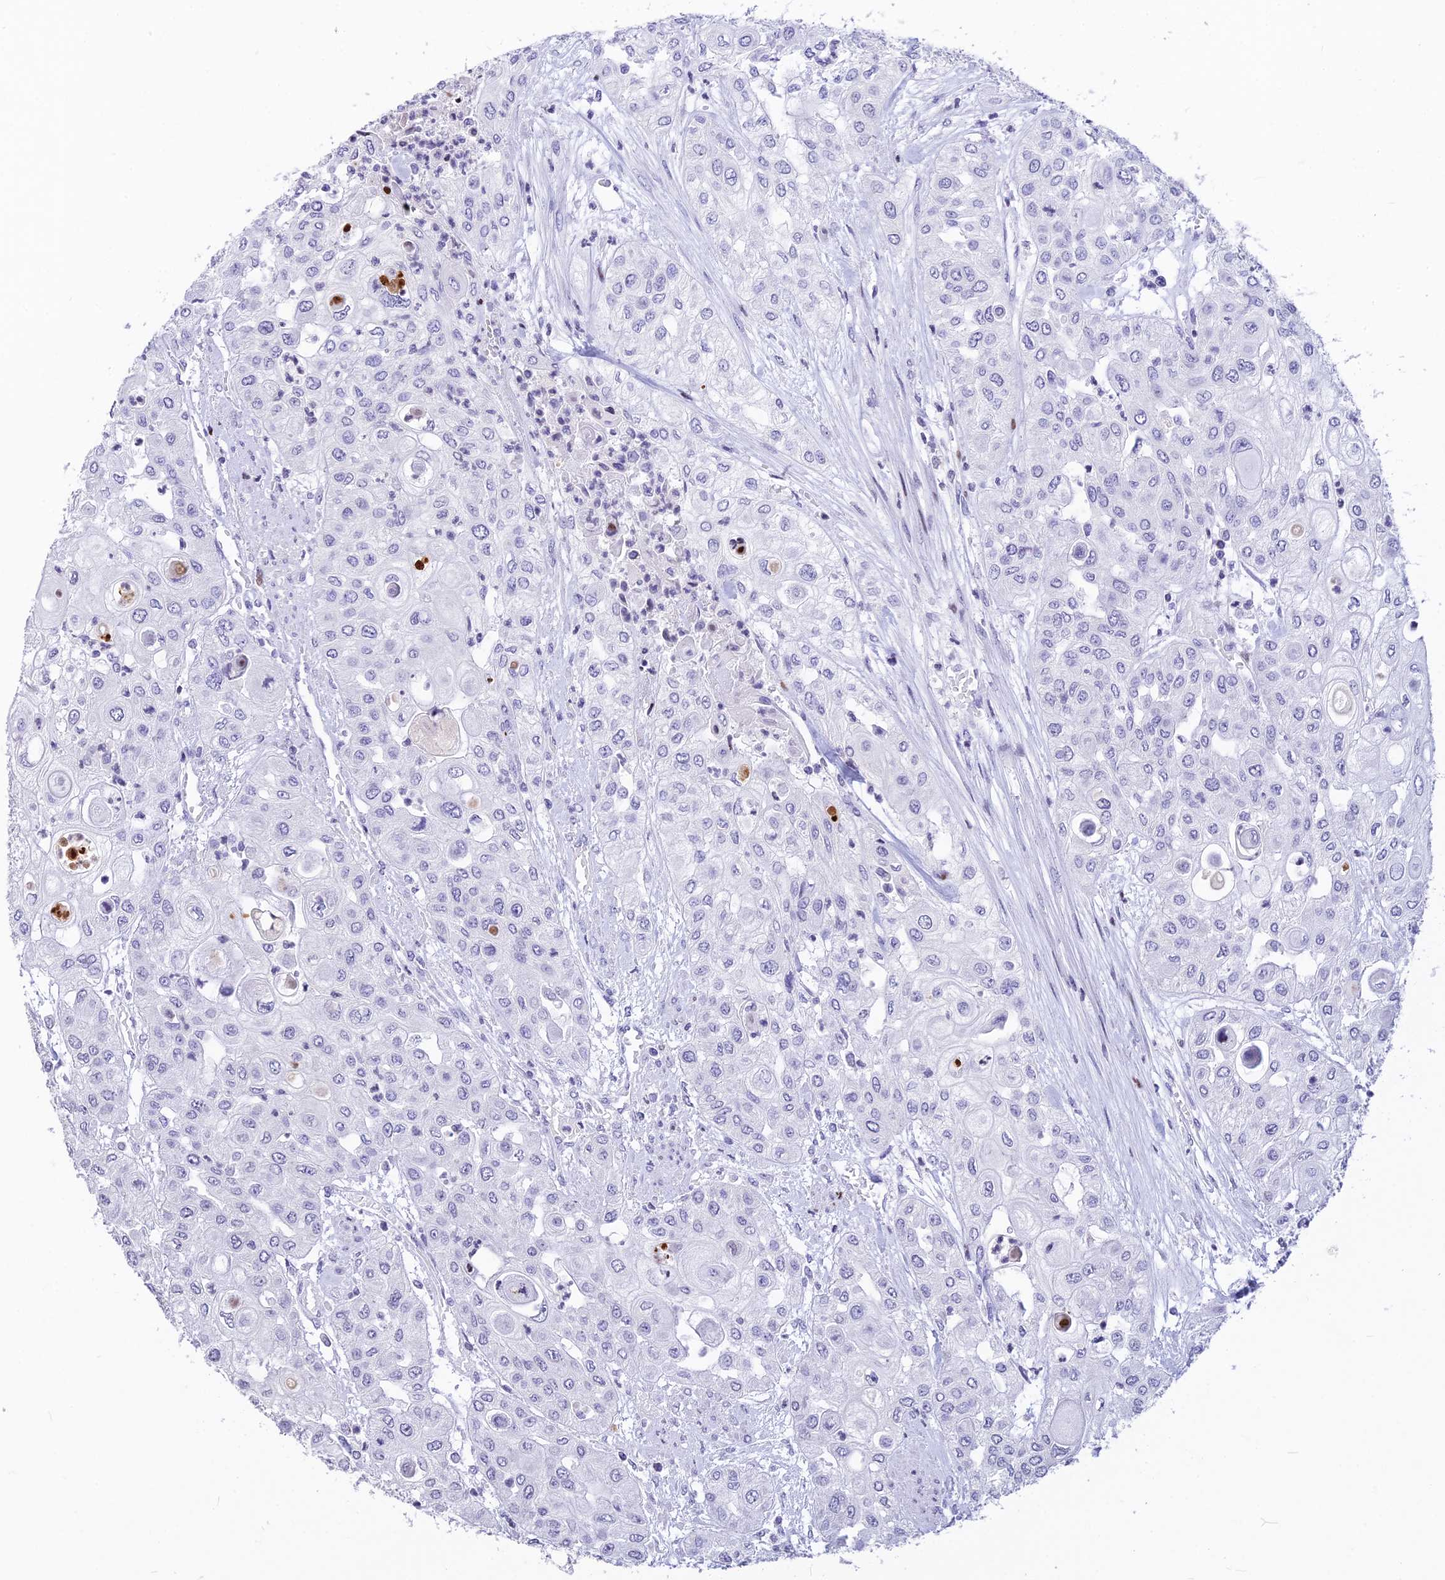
{"staining": {"intensity": "negative", "quantity": "none", "location": "none"}, "tissue": "urothelial cancer", "cell_type": "Tumor cells", "image_type": "cancer", "snomed": [{"axis": "morphology", "description": "Urothelial carcinoma, High grade"}, {"axis": "topography", "description": "Urinary bladder"}], "caption": "Photomicrograph shows no protein positivity in tumor cells of urothelial carcinoma (high-grade) tissue. Brightfield microscopy of IHC stained with DAB (3,3'-diaminobenzidine) (brown) and hematoxylin (blue), captured at high magnification.", "gene": "PRPS1", "patient": {"sex": "female", "age": 79}}